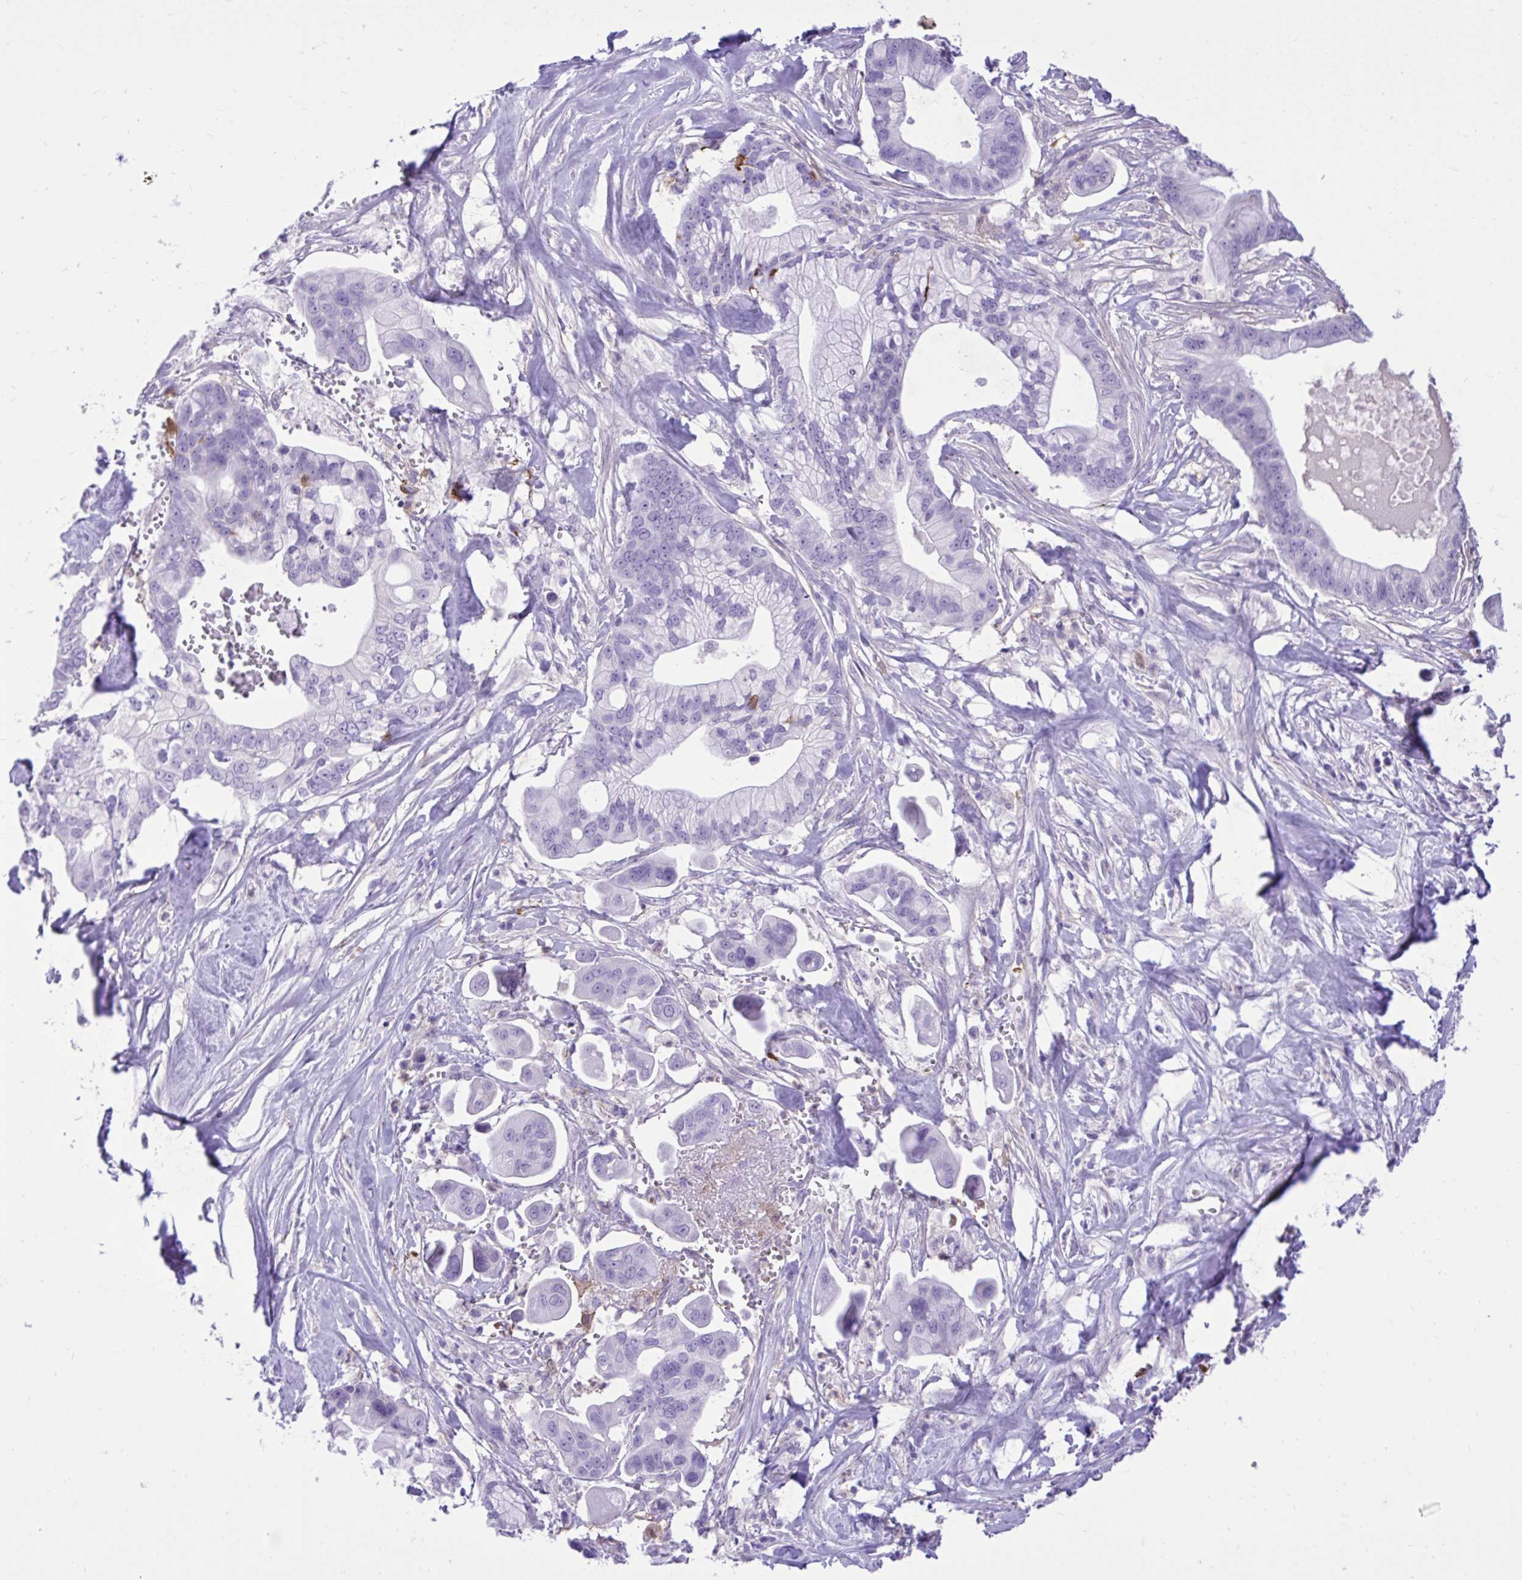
{"staining": {"intensity": "negative", "quantity": "none", "location": "none"}, "tissue": "pancreatic cancer", "cell_type": "Tumor cells", "image_type": "cancer", "snomed": [{"axis": "morphology", "description": "Adenocarcinoma, NOS"}, {"axis": "topography", "description": "Pancreas"}], "caption": "Pancreatic cancer (adenocarcinoma) was stained to show a protein in brown. There is no significant expression in tumor cells. (DAB (3,3'-diaminobenzidine) immunohistochemistry with hematoxylin counter stain).", "gene": "TLR7", "patient": {"sex": "male", "age": 68}}